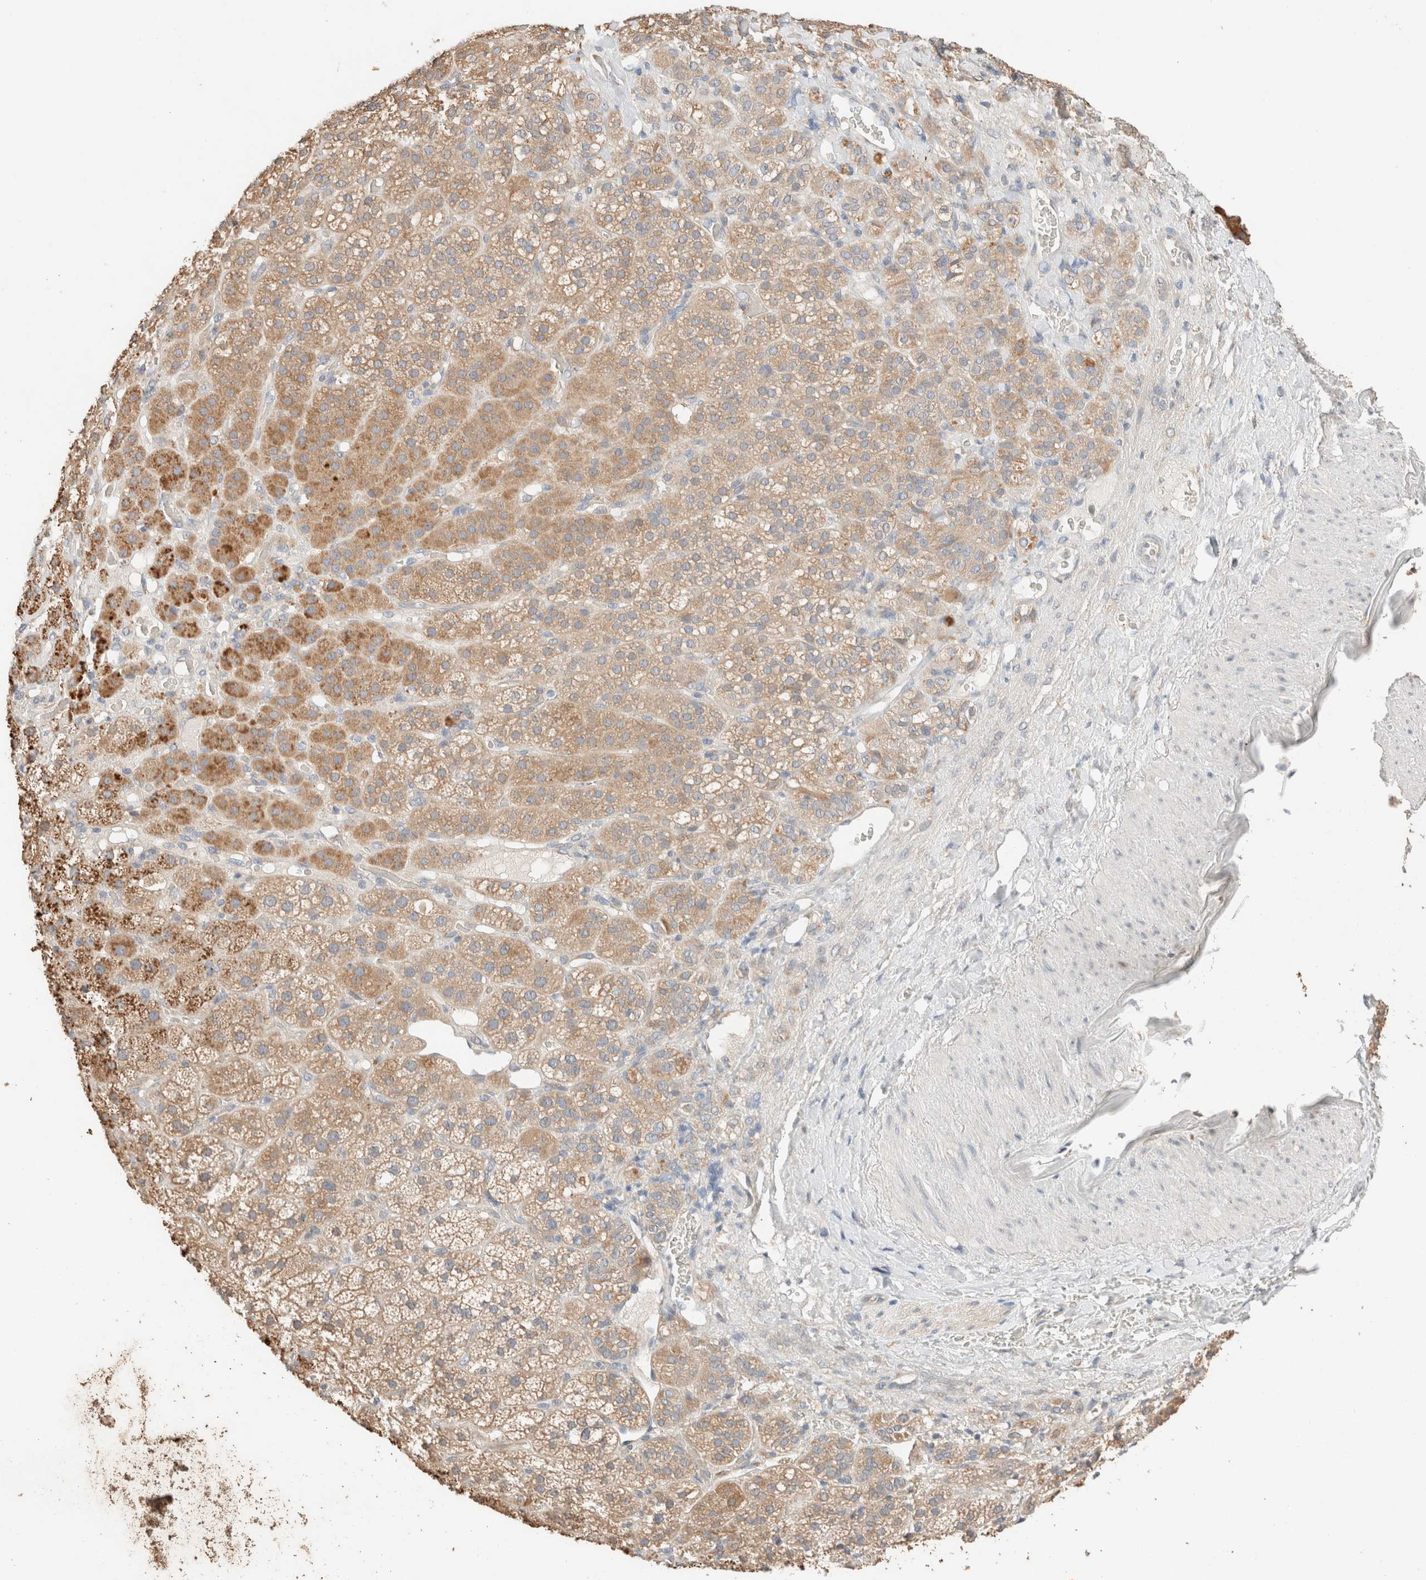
{"staining": {"intensity": "moderate", "quantity": ">75%", "location": "cytoplasmic/membranous"}, "tissue": "adrenal gland", "cell_type": "Glandular cells", "image_type": "normal", "snomed": [{"axis": "morphology", "description": "Normal tissue, NOS"}, {"axis": "topography", "description": "Adrenal gland"}], "caption": "Adrenal gland stained for a protein demonstrates moderate cytoplasmic/membranous positivity in glandular cells.", "gene": "TUBD1", "patient": {"sex": "male", "age": 57}}